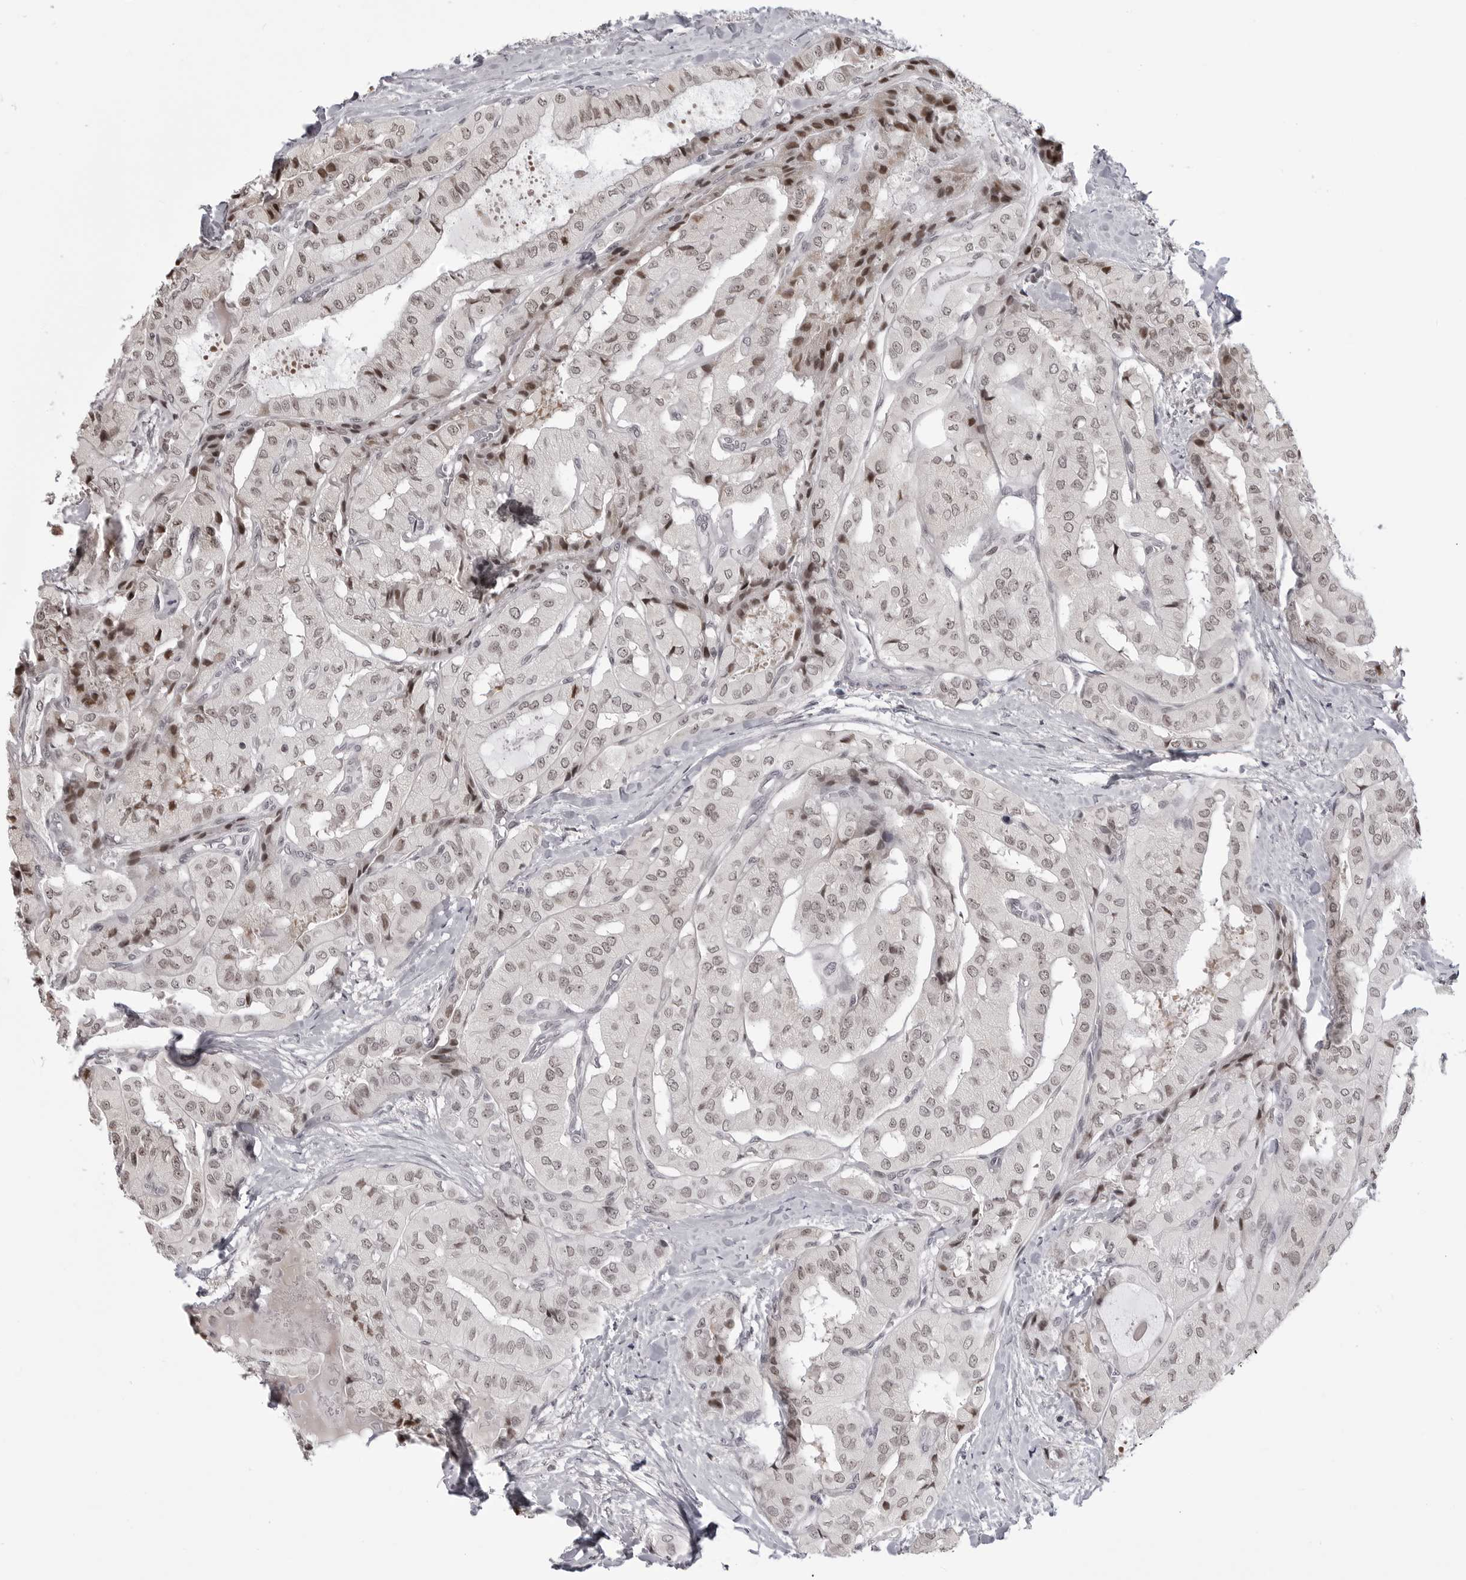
{"staining": {"intensity": "weak", "quantity": ">75%", "location": "nuclear"}, "tissue": "thyroid cancer", "cell_type": "Tumor cells", "image_type": "cancer", "snomed": [{"axis": "morphology", "description": "Papillary adenocarcinoma, NOS"}, {"axis": "topography", "description": "Thyroid gland"}], "caption": "High-magnification brightfield microscopy of papillary adenocarcinoma (thyroid) stained with DAB (brown) and counterstained with hematoxylin (blue). tumor cells exhibit weak nuclear positivity is identified in approximately>75% of cells.", "gene": "PHF3", "patient": {"sex": "female", "age": 59}}